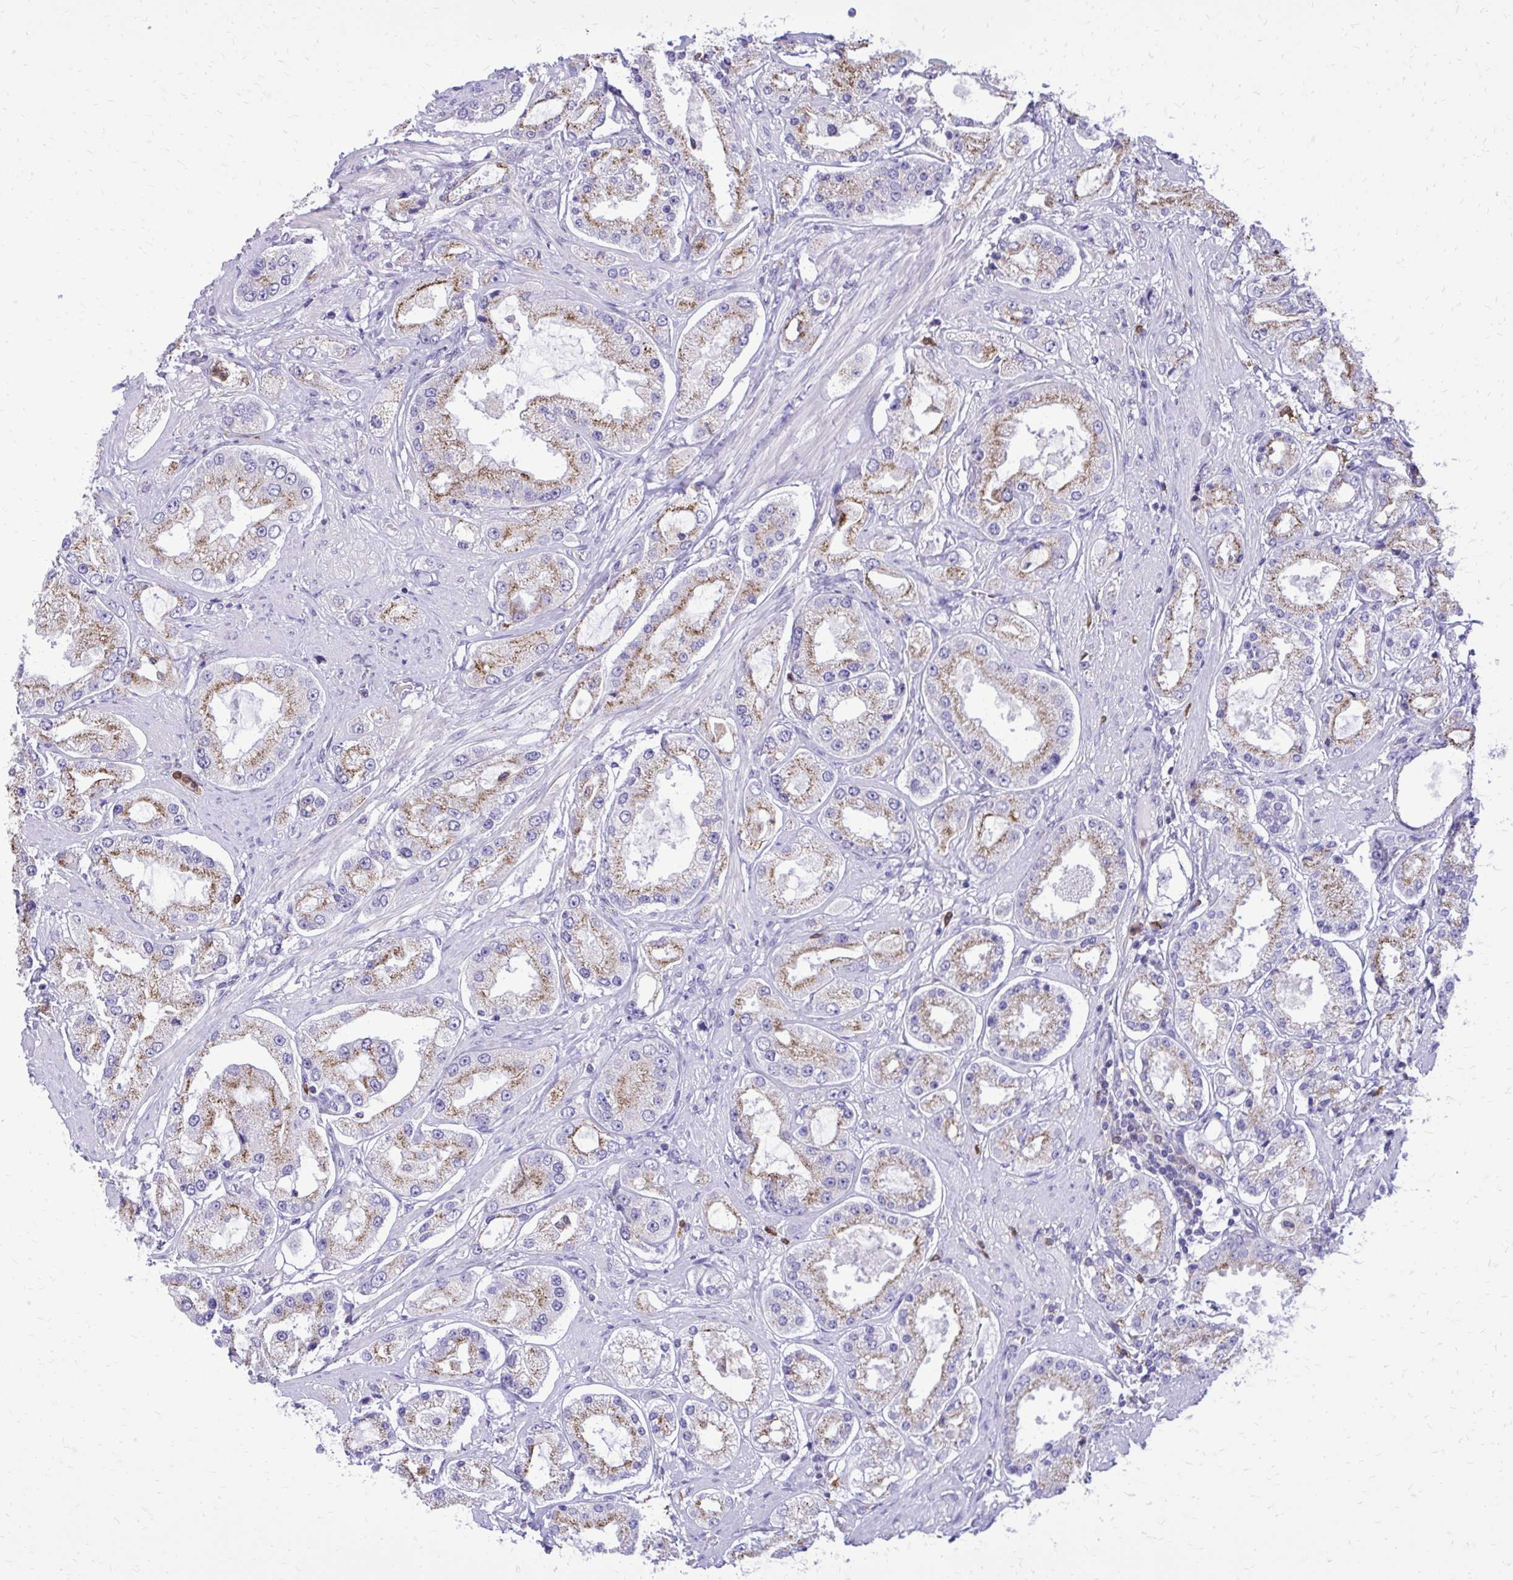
{"staining": {"intensity": "weak", "quantity": ">75%", "location": "cytoplasmic/membranous"}, "tissue": "prostate cancer", "cell_type": "Tumor cells", "image_type": "cancer", "snomed": [{"axis": "morphology", "description": "Adenocarcinoma, High grade"}, {"axis": "topography", "description": "Prostate"}], "caption": "Immunohistochemistry (IHC) micrograph of prostate adenocarcinoma (high-grade) stained for a protein (brown), which shows low levels of weak cytoplasmic/membranous expression in approximately >75% of tumor cells.", "gene": "CAT", "patient": {"sex": "male", "age": 69}}